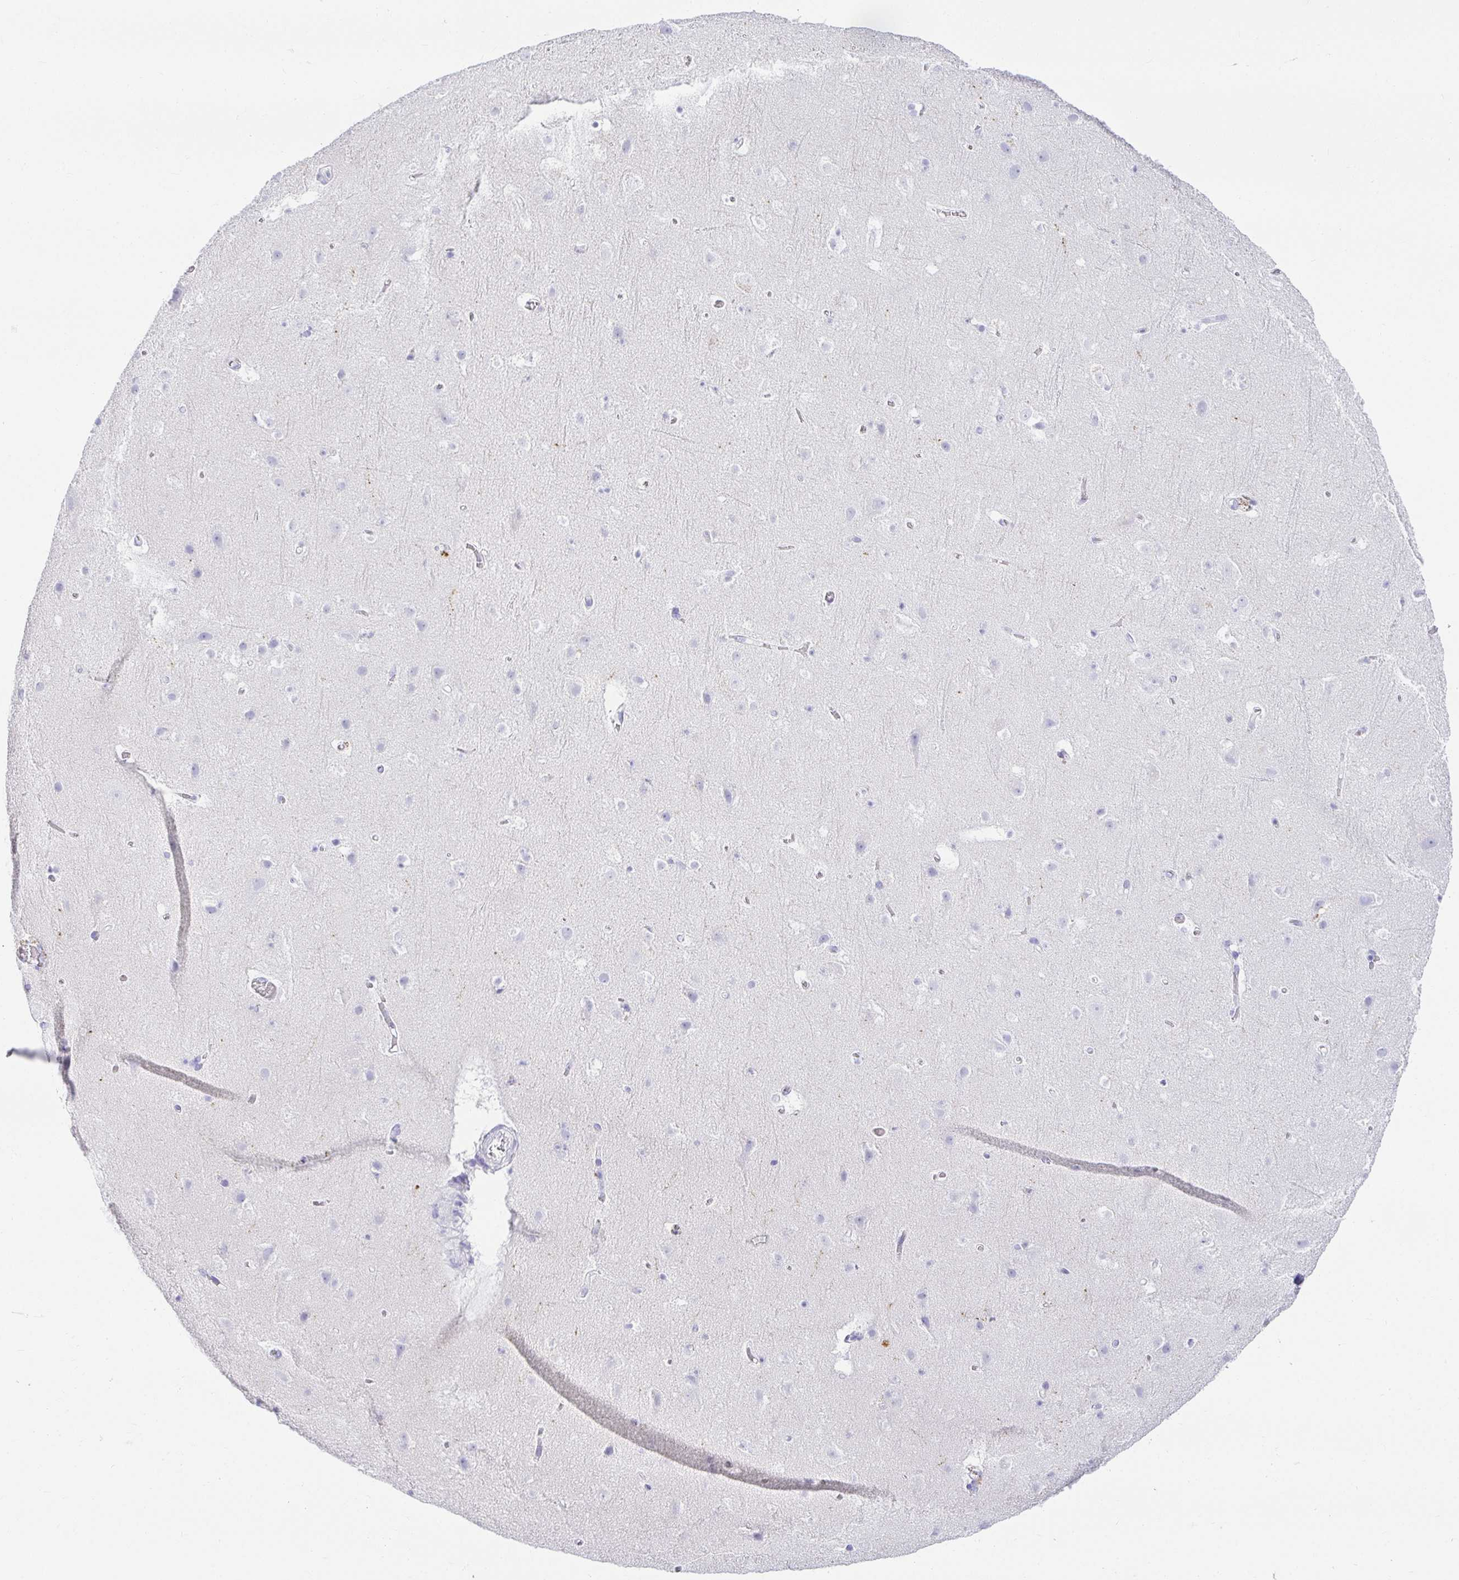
{"staining": {"intensity": "negative", "quantity": "none", "location": "none"}, "tissue": "cerebral cortex", "cell_type": "Endothelial cells", "image_type": "normal", "snomed": [{"axis": "morphology", "description": "Normal tissue, NOS"}, {"axis": "topography", "description": "Cerebral cortex"}], "caption": "A photomicrograph of cerebral cortex stained for a protein displays no brown staining in endothelial cells. Brightfield microscopy of immunohistochemistry (IHC) stained with DAB (3,3'-diaminobenzidine) (brown) and hematoxylin (blue), captured at high magnification.", "gene": "CHAT", "patient": {"sex": "female", "age": 42}}